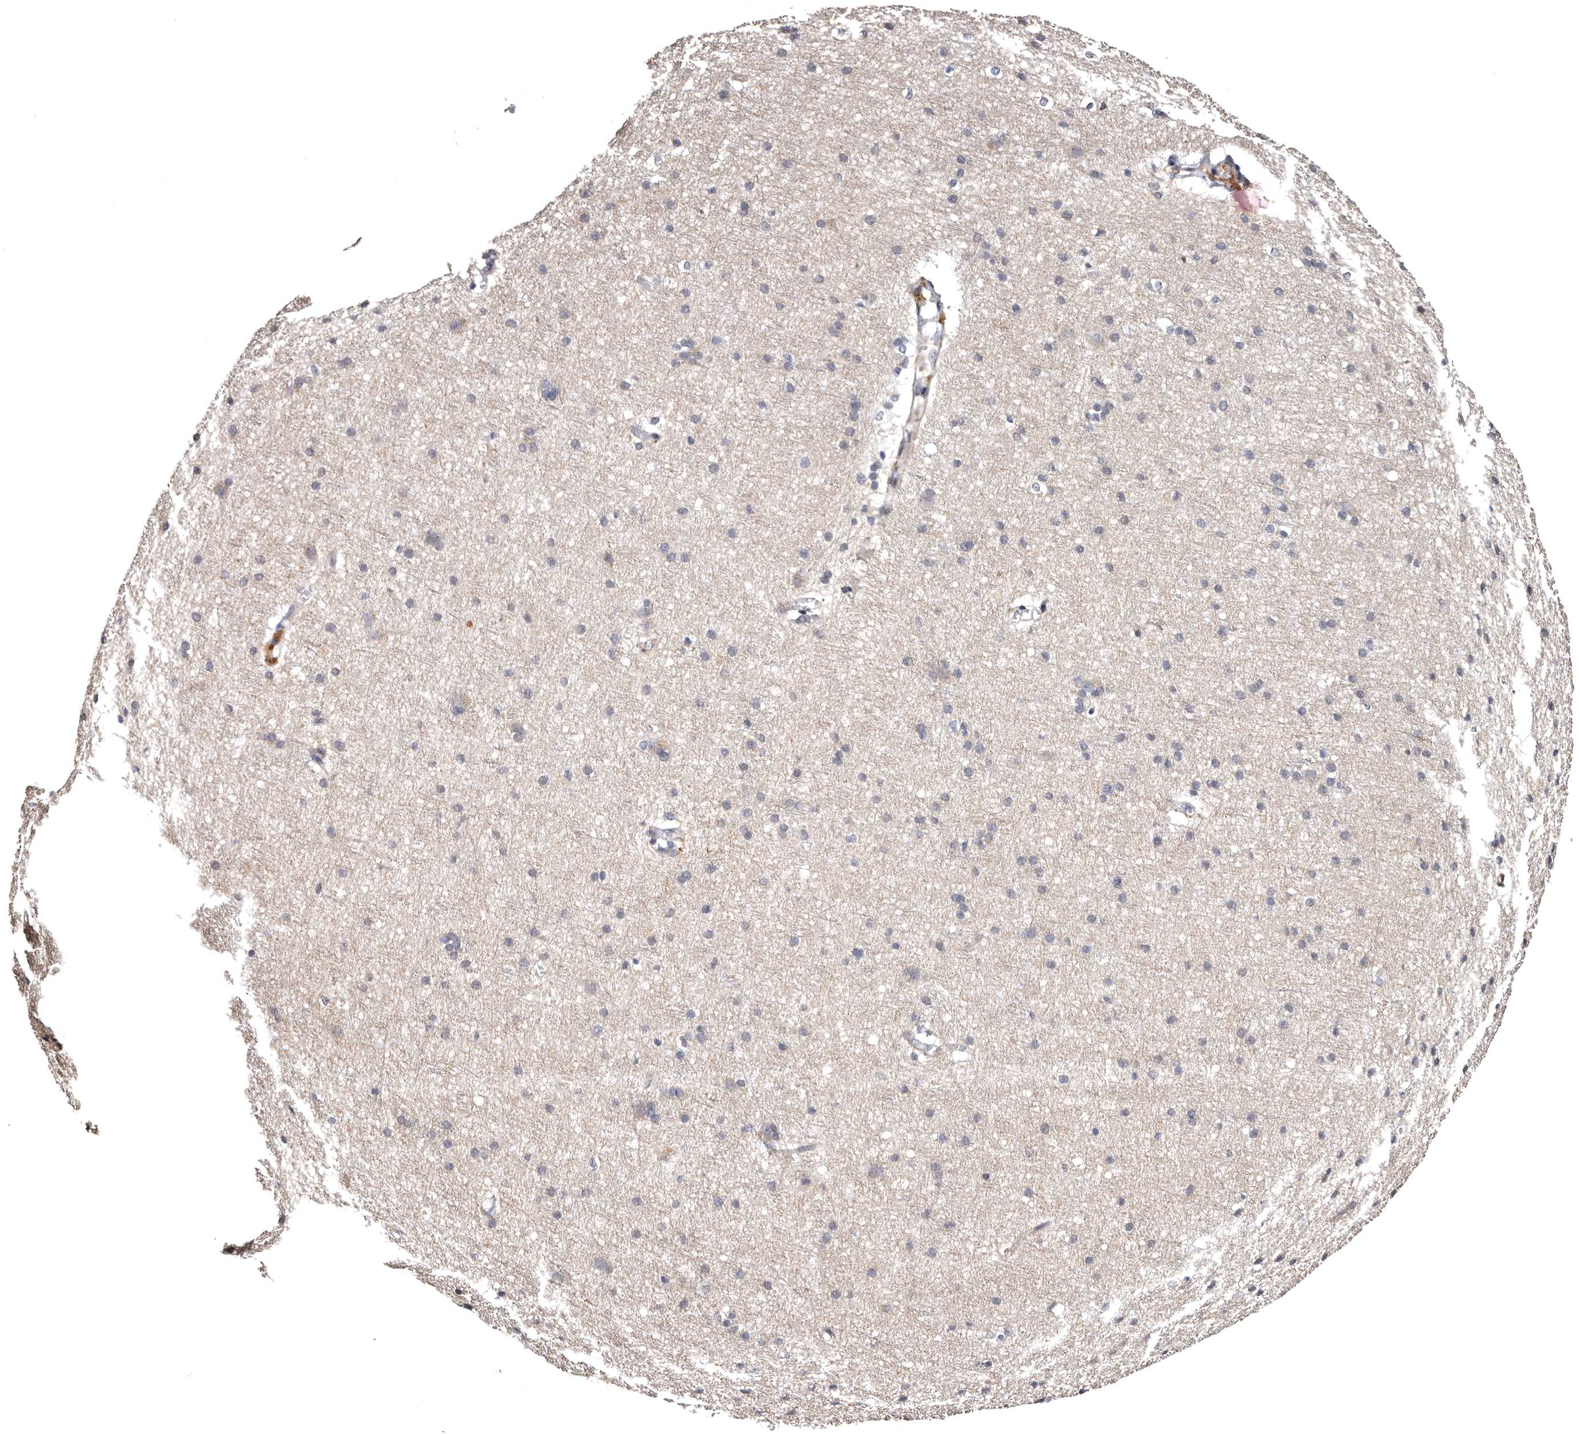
{"staining": {"intensity": "negative", "quantity": "none", "location": "none"}, "tissue": "cerebral cortex", "cell_type": "Endothelial cells", "image_type": "normal", "snomed": [{"axis": "morphology", "description": "Normal tissue, NOS"}, {"axis": "topography", "description": "Cerebral cortex"}], "caption": "Cerebral cortex stained for a protein using IHC displays no expression endothelial cells.", "gene": "FAM91A1", "patient": {"sex": "male", "age": 54}}